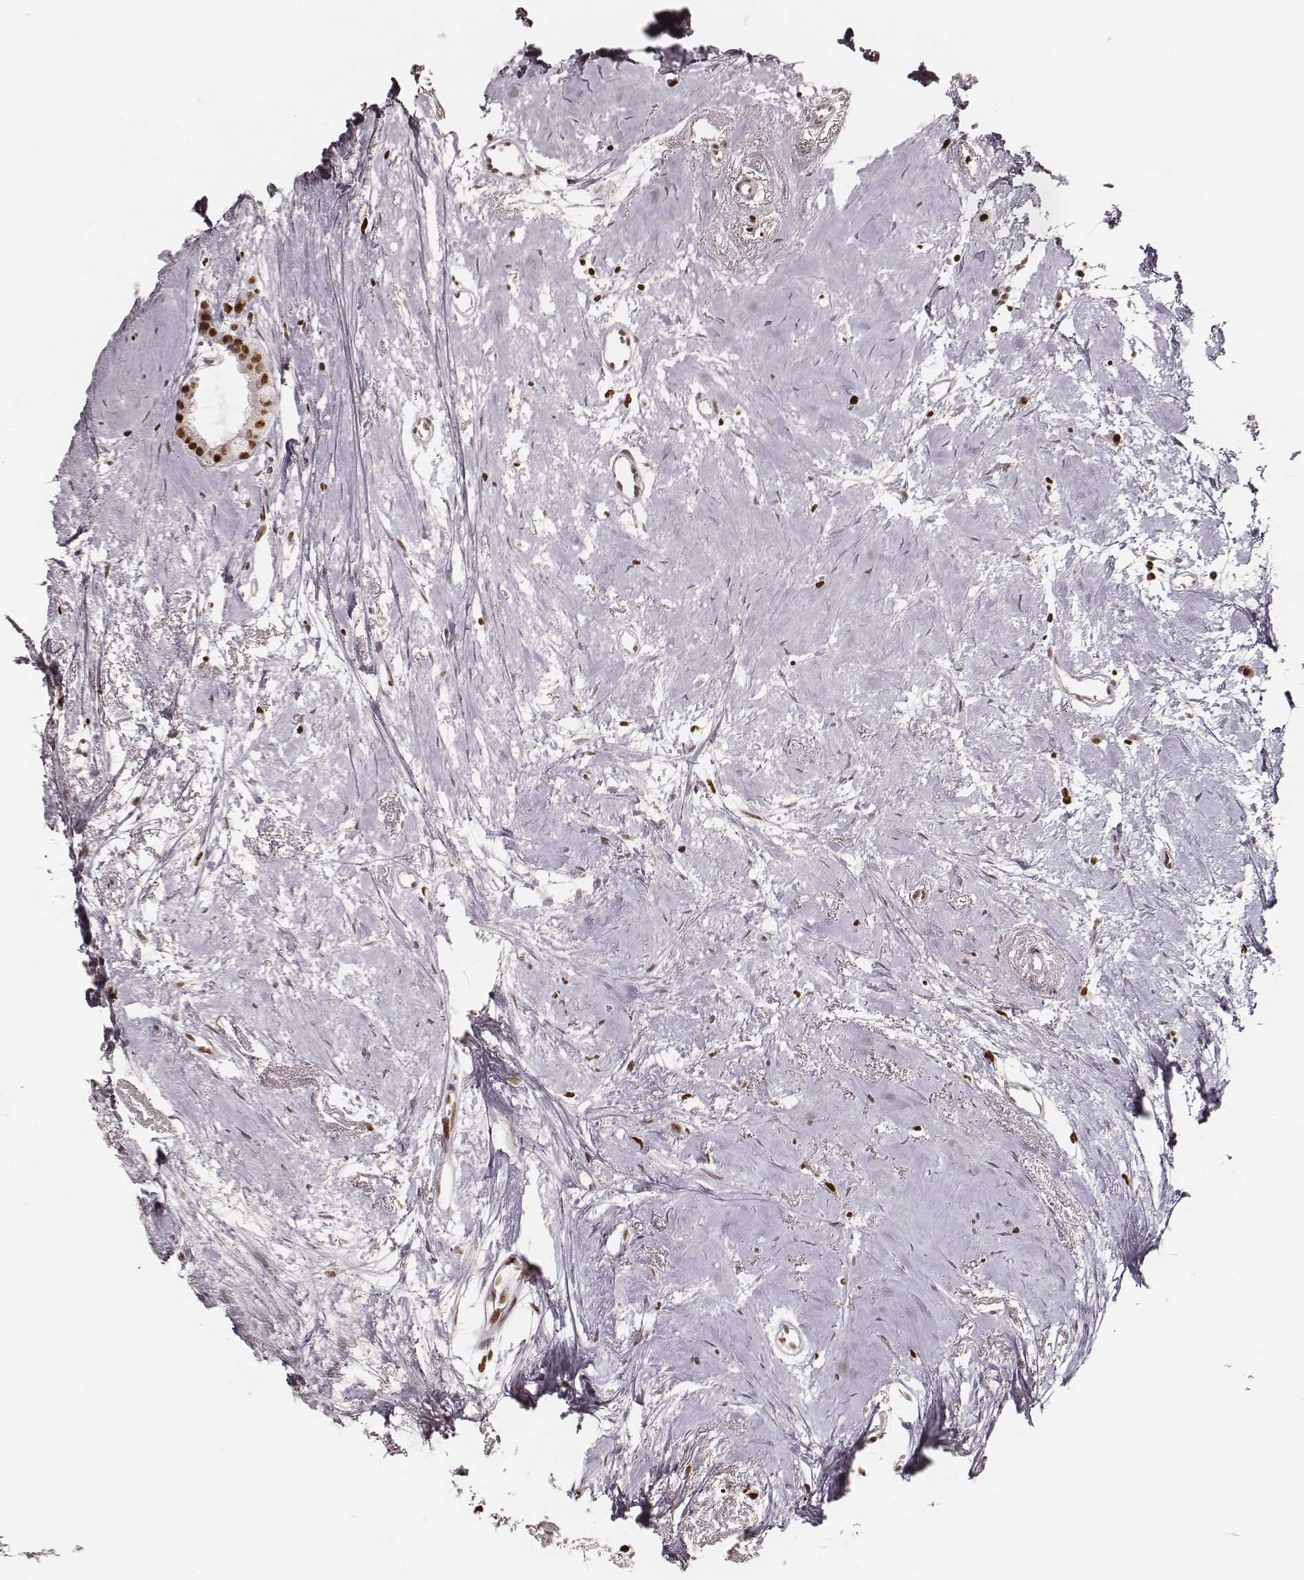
{"staining": {"intensity": "strong", "quantity": ">75%", "location": "nuclear"}, "tissue": "breast cancer", "cell_type": "Tumor cells", "image_type": "cancer", "snomed": [{"axis": "morphology", "description": "Duct carcinoma"}, {"axis": "topography", "description": "Breast"}], "caption": "Immunohistochemistry (IHC) micrograph of breast intraductal carcinoma stained for a protein (brown), which demonstrates high levels of strong nuclear expression in approximately >75% of tumor cells.", "gene": "PARP1", "patient": {"sex": "female", "age": 40}}